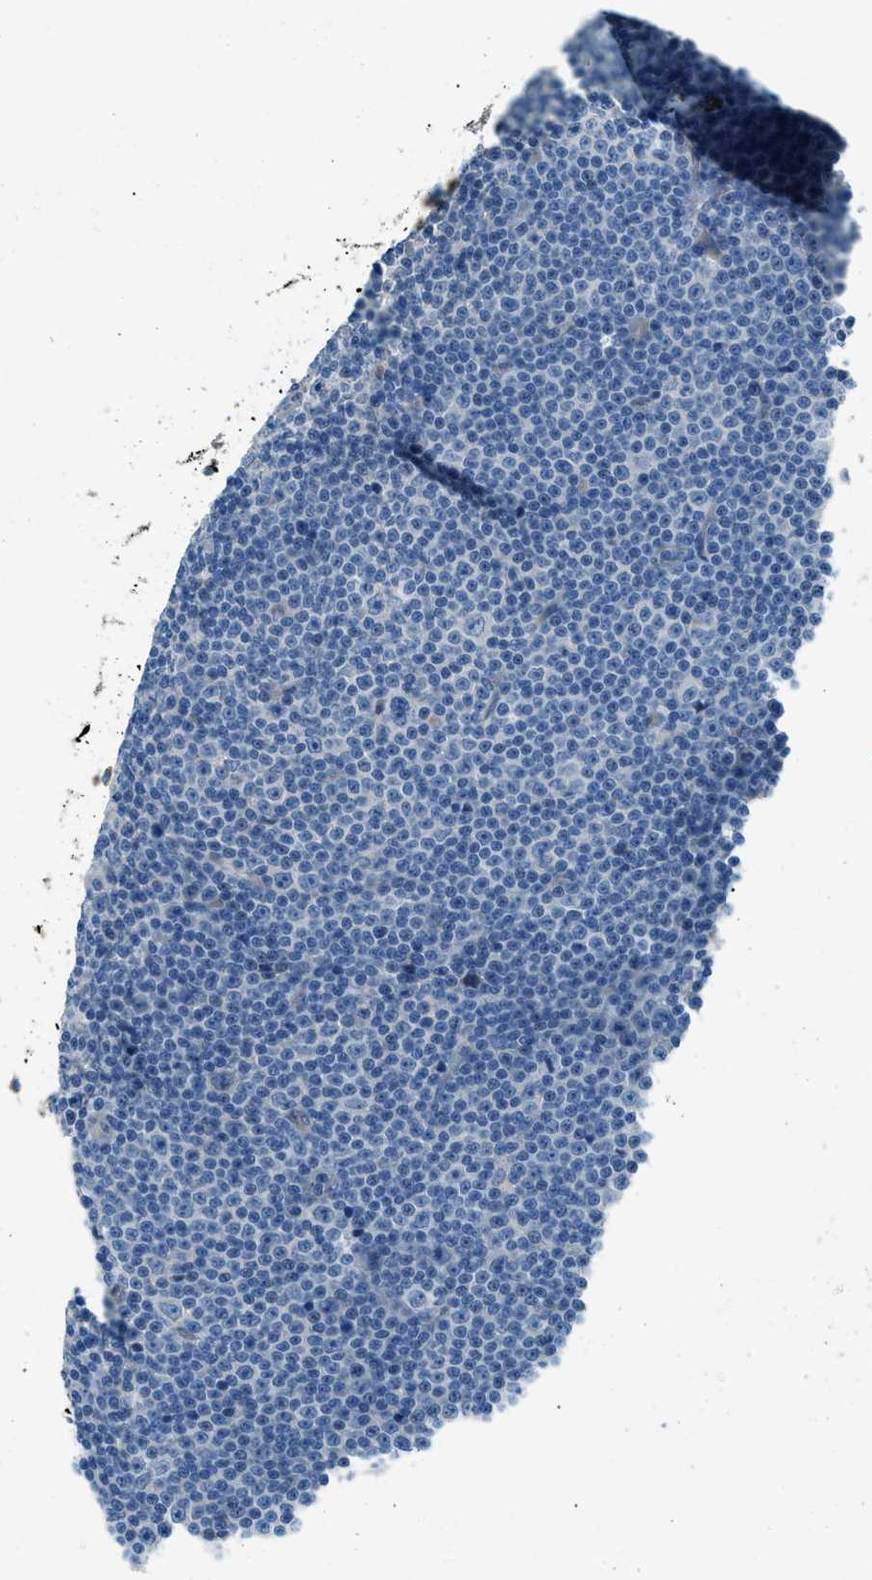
{"staining": {"intensity": "negative", "quantity": "none", "location": "none"}, "tissue": "lymphoma", "cell_type": "Tumor cells", "image_type": "cancer", "snomed": [{"axis": "morphology", "description": "Malignant lymphoma, non-Hodgkin's type, Low grade"}, {"axis": "topography", "description": "Lymph node"}], "caption": "This is an IHC histopathology image of human lymphoma. There is no positivity in tumor cells.", "gene": "ZNF367", "patient": {"sex": "female", "age": 67}}